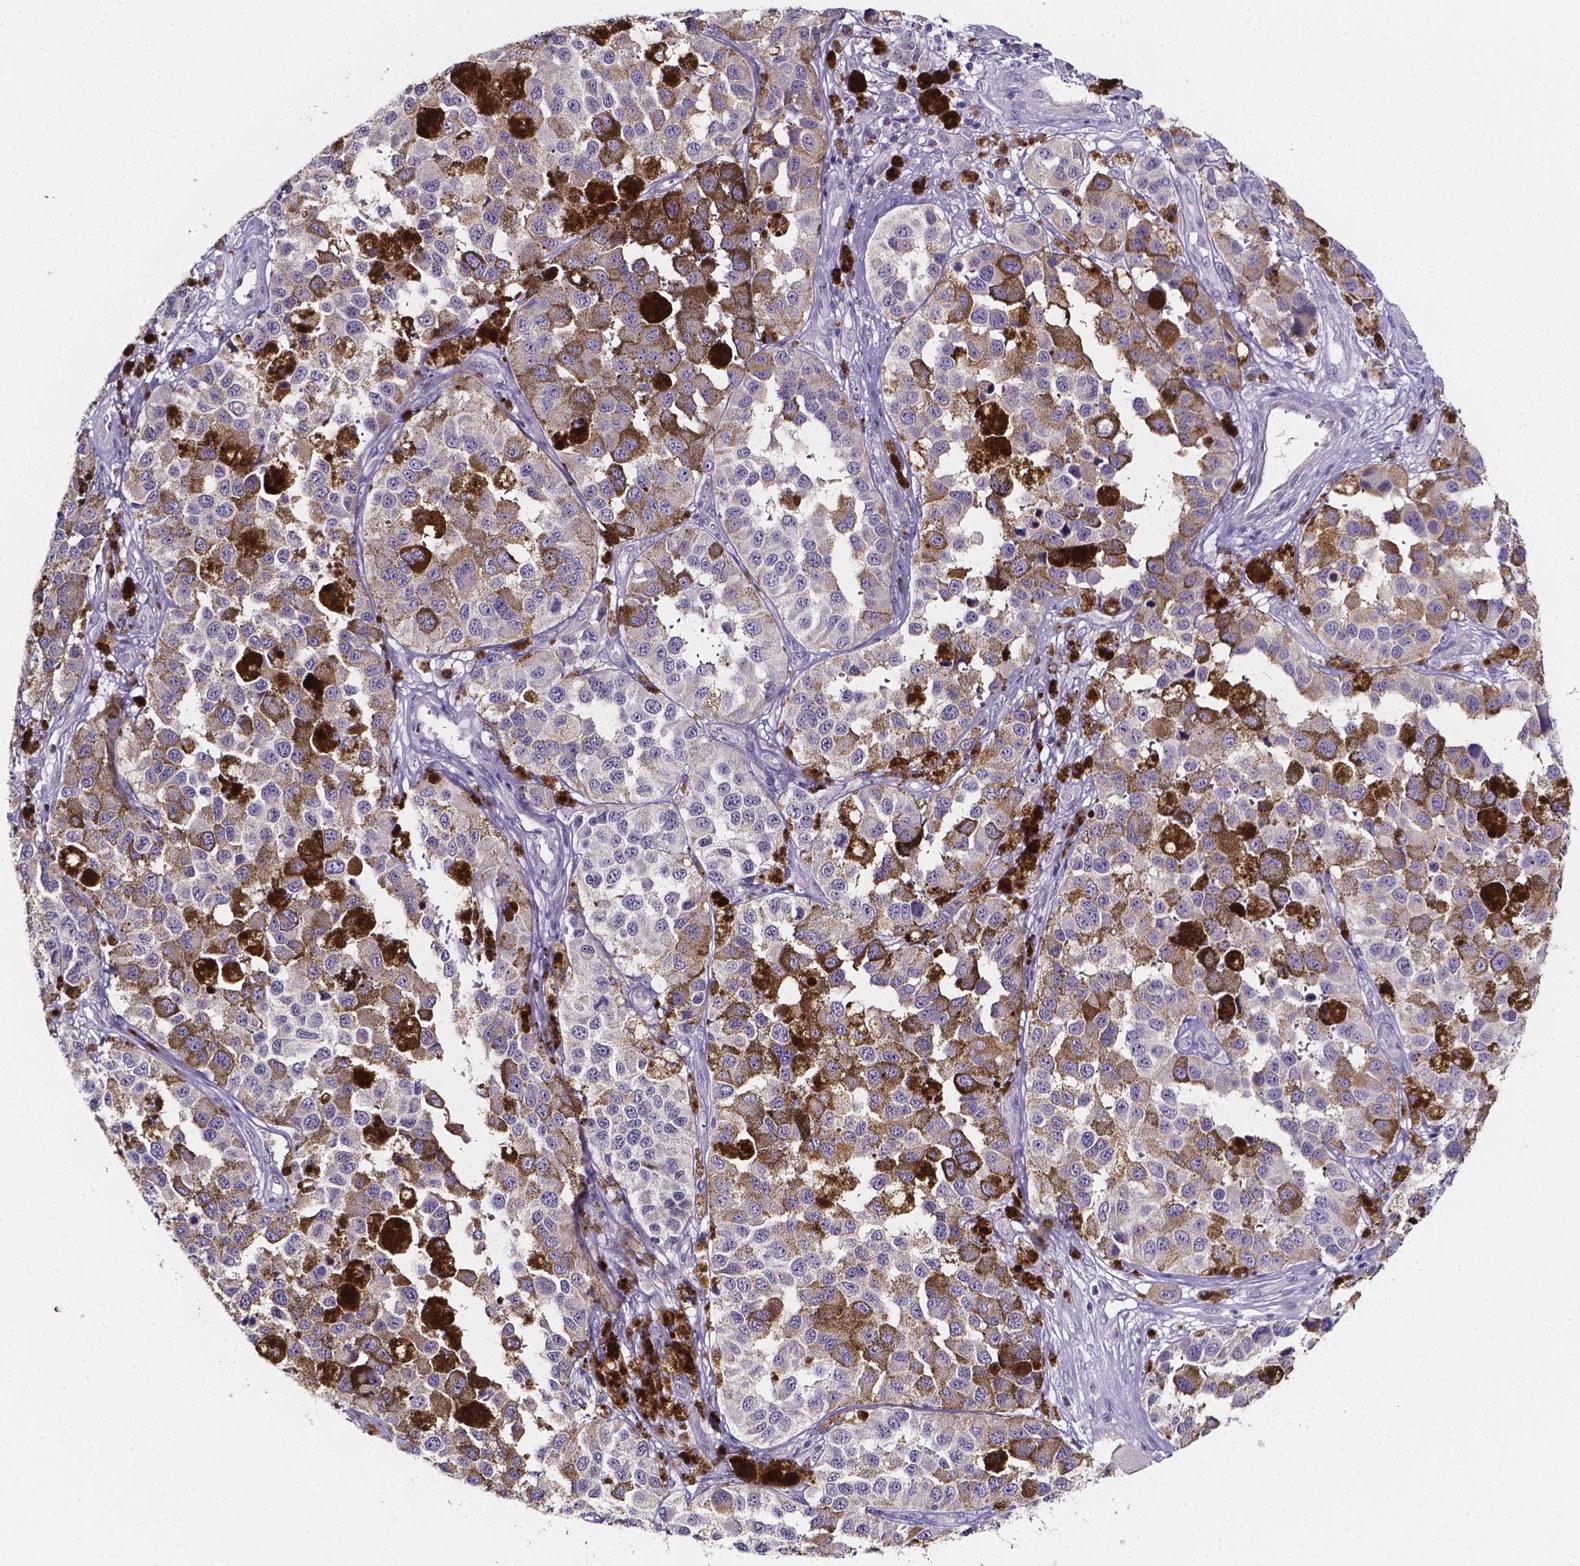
{"staining": {"intensity": "negative", "quantity": "none", "location": "none"}, "tissue": "melanoma", "cell_type": "Tumor cells", "image_type": "cancer", "snomed": [{"axis": "morphology", "description": "Malignant melanoma, NOS"}, {"axis": "topography", "description": "Skin"}], "caption": "Immunohistochemical staining of malignant melanoma reveals no significant expression in tumor cells.", "gene": "SPOCD1", "patient": {"sex": "female", "age": 58}}